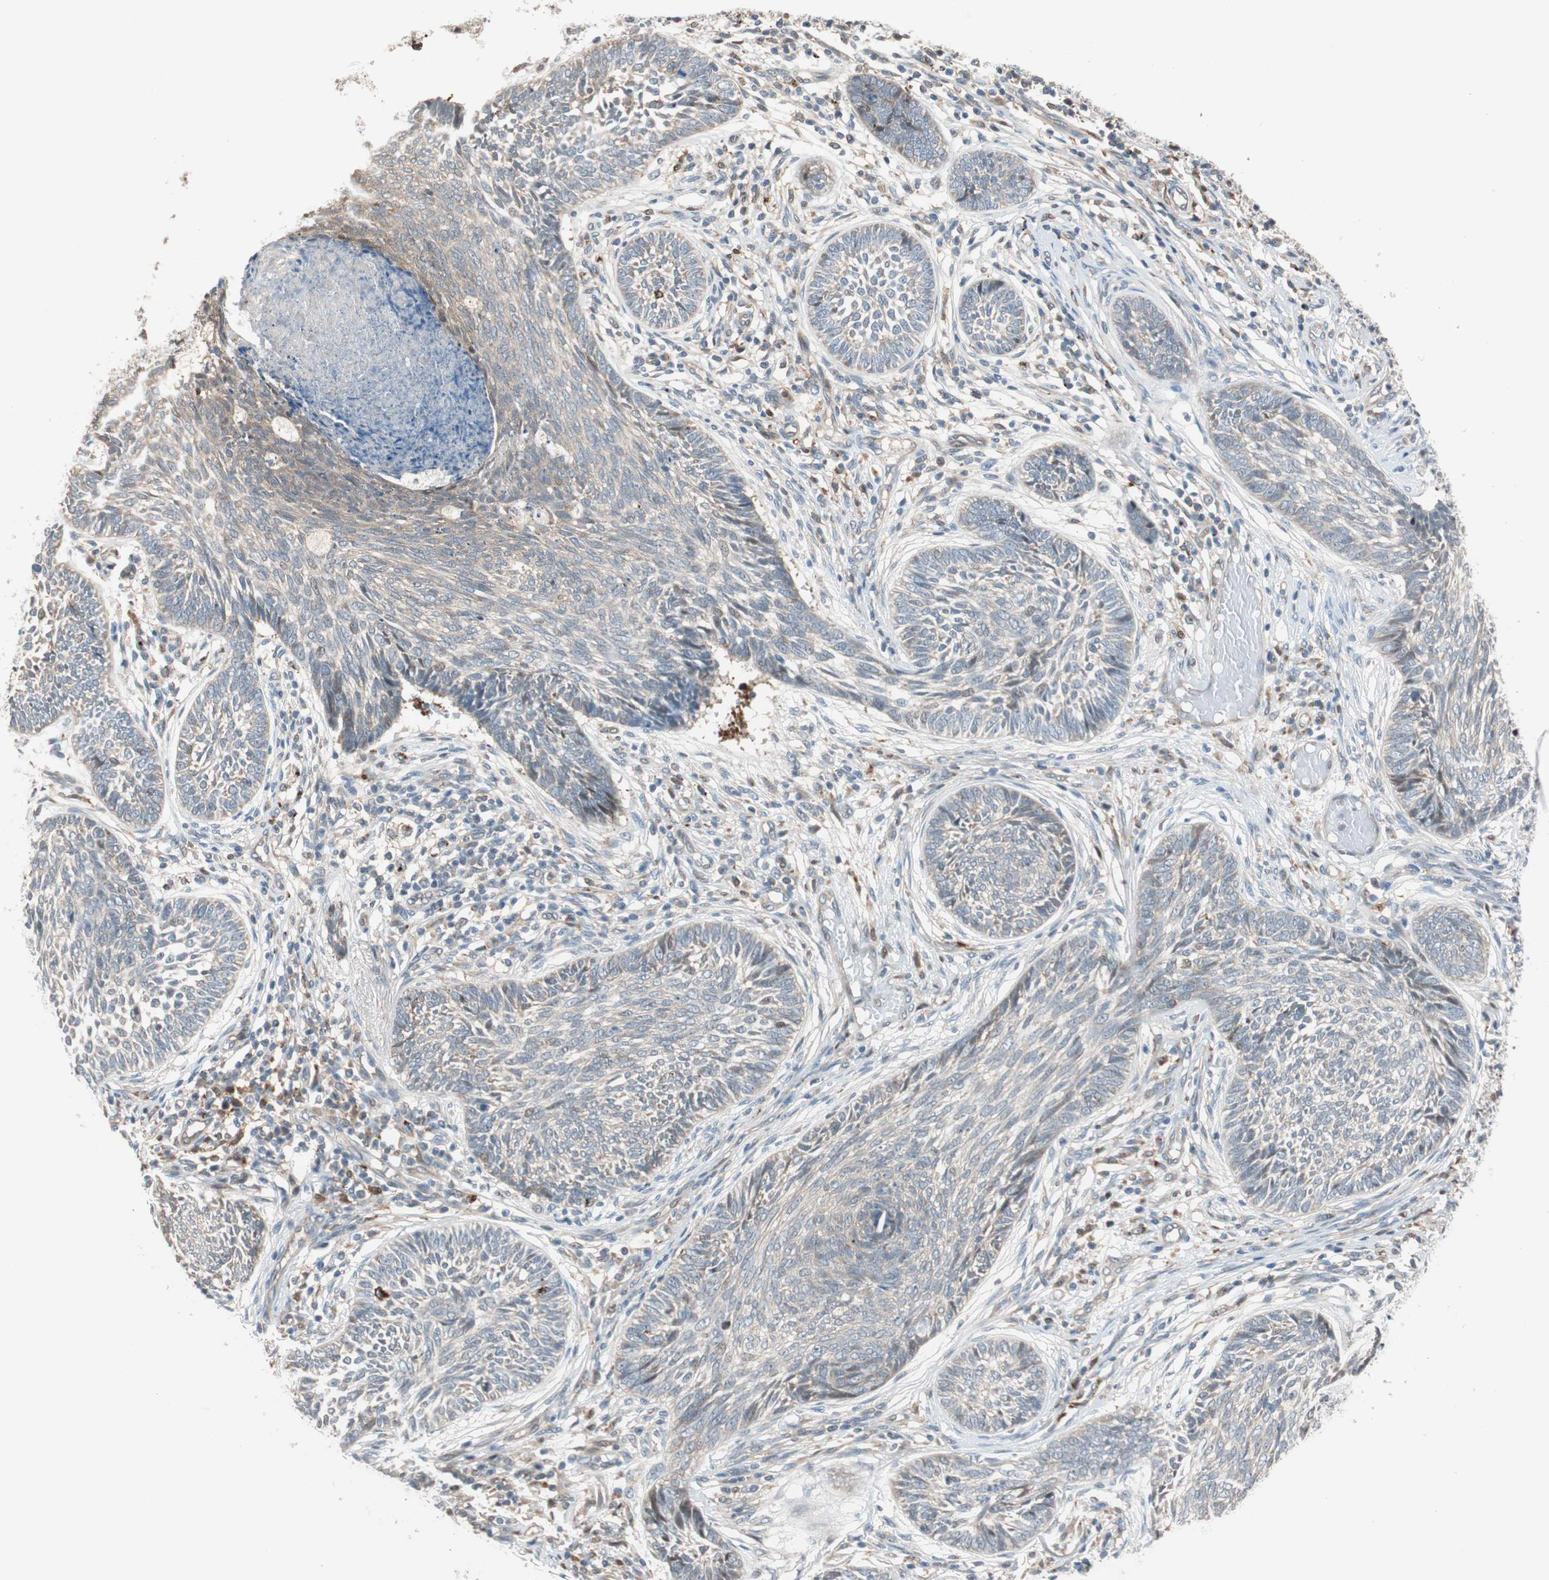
{"staining": {"intensity": "weak", "quantity": "<25%", "location": "cytoplasmic/membranous"}, "tissue": "skin cancer", "cell_type": "Tumor cells", "image_type": "cancer", "snomed": [{"axis": "morphology", "description": "Papilloma, NOS"}, {"axis": "morphology", "description": "Basal cell carcinoma"}, {"axis": "topography", "description": "Skin"}], "caption": "Immunohistochemistry micrograph of neoplastic tissue: basal cell carcinoma (skin) stained with DAB exhibits no significant protein staining in tumor cells.", "gene": "PIK3R3", "patient": {"sex": "male", "age": 87}}